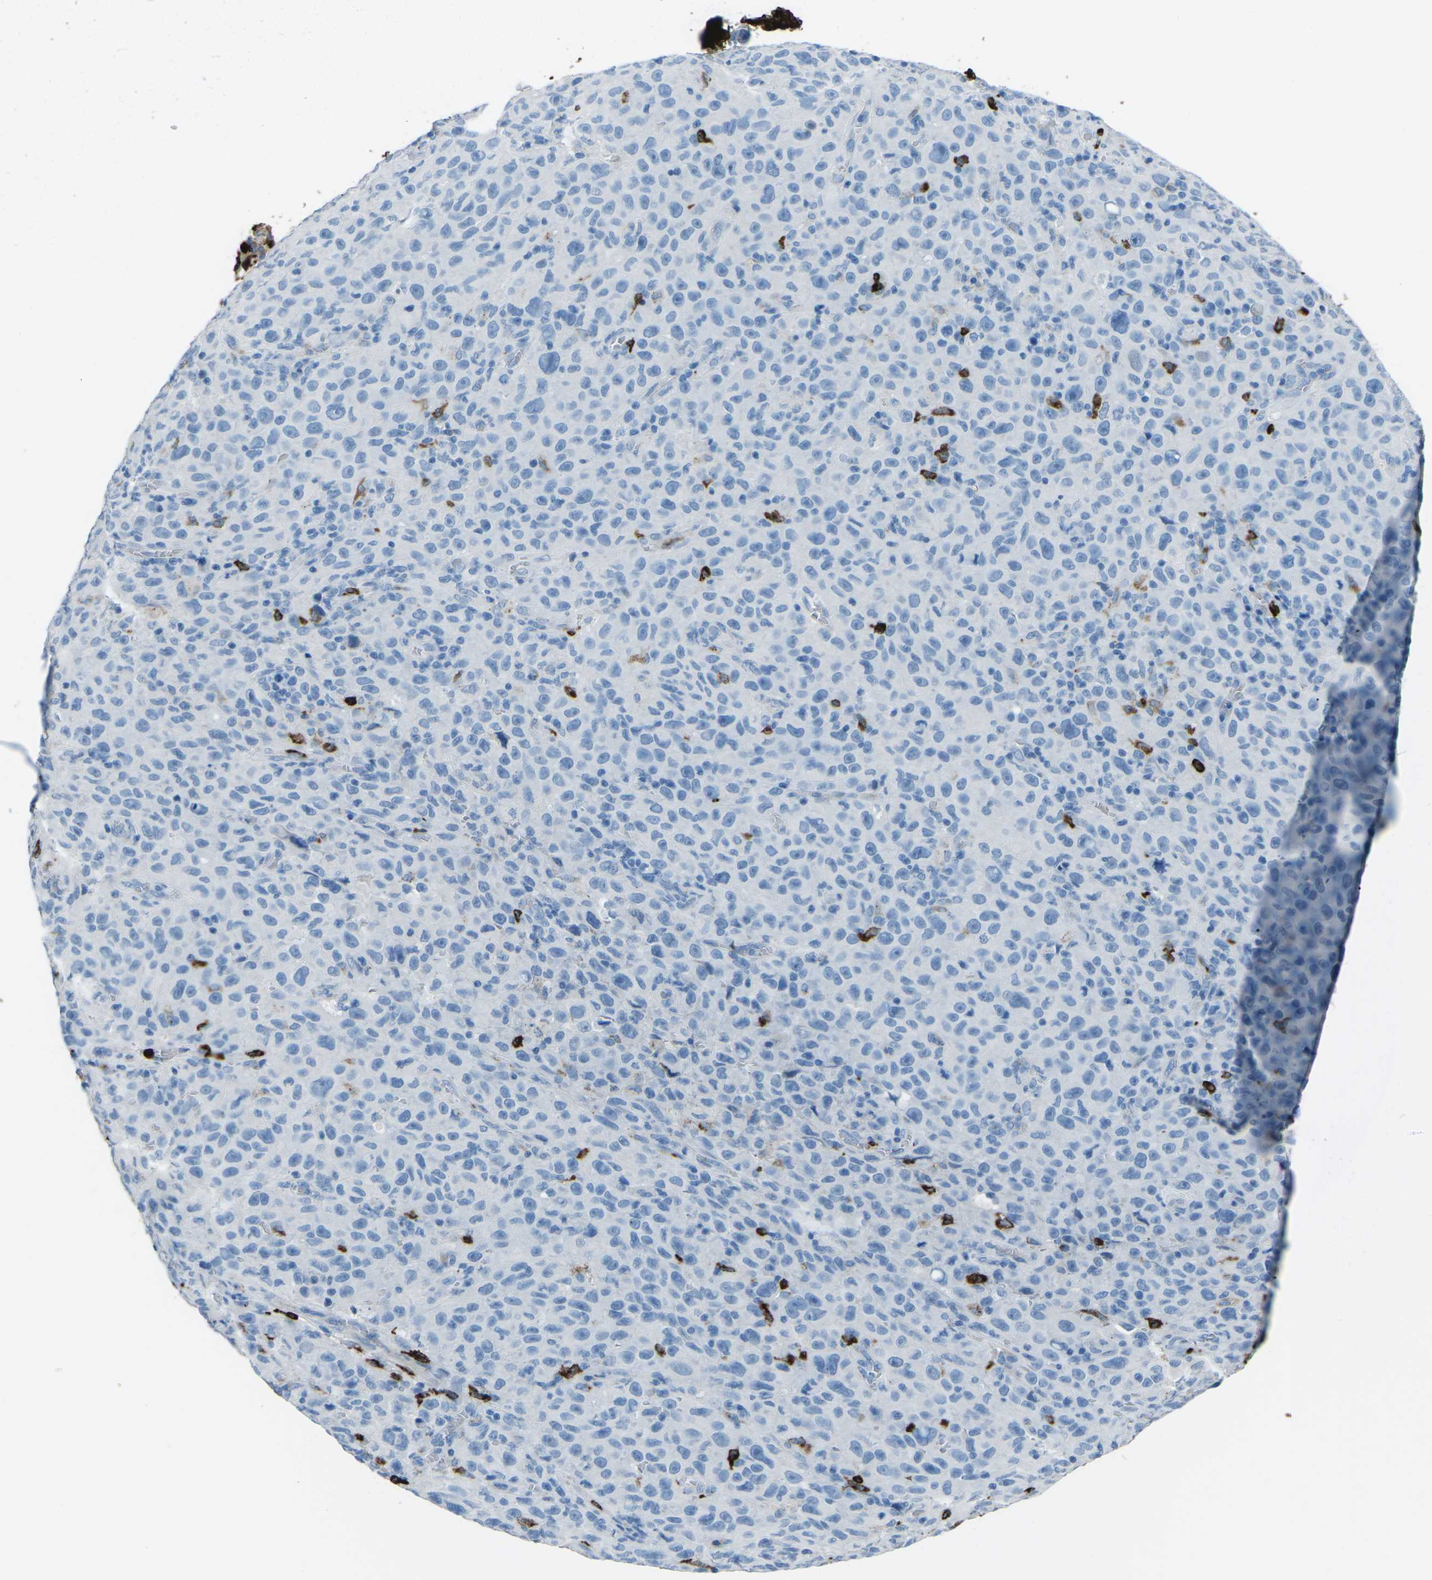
{"staining": {"intensity": "negative", "quantity": "none", "location": "none"}, "tissue": "melanoma", "cell_type": "Tumor cells", "image_type": "cancer", "snomed": [{"axis": "morphology", "description": "Malignant melanoma, NOS"}, {"axis": "topography", "description": "Skin"}], "caption": "High magnification brightfield microscopy of melanoma stained with DAB (3,3'-diaminobenzidine) (brown) and counterstained with hematoxylin (blue): tumor cells show no significant expression.", "gene": "FCN1", "patient": {"sex": "female", "age": 82}}